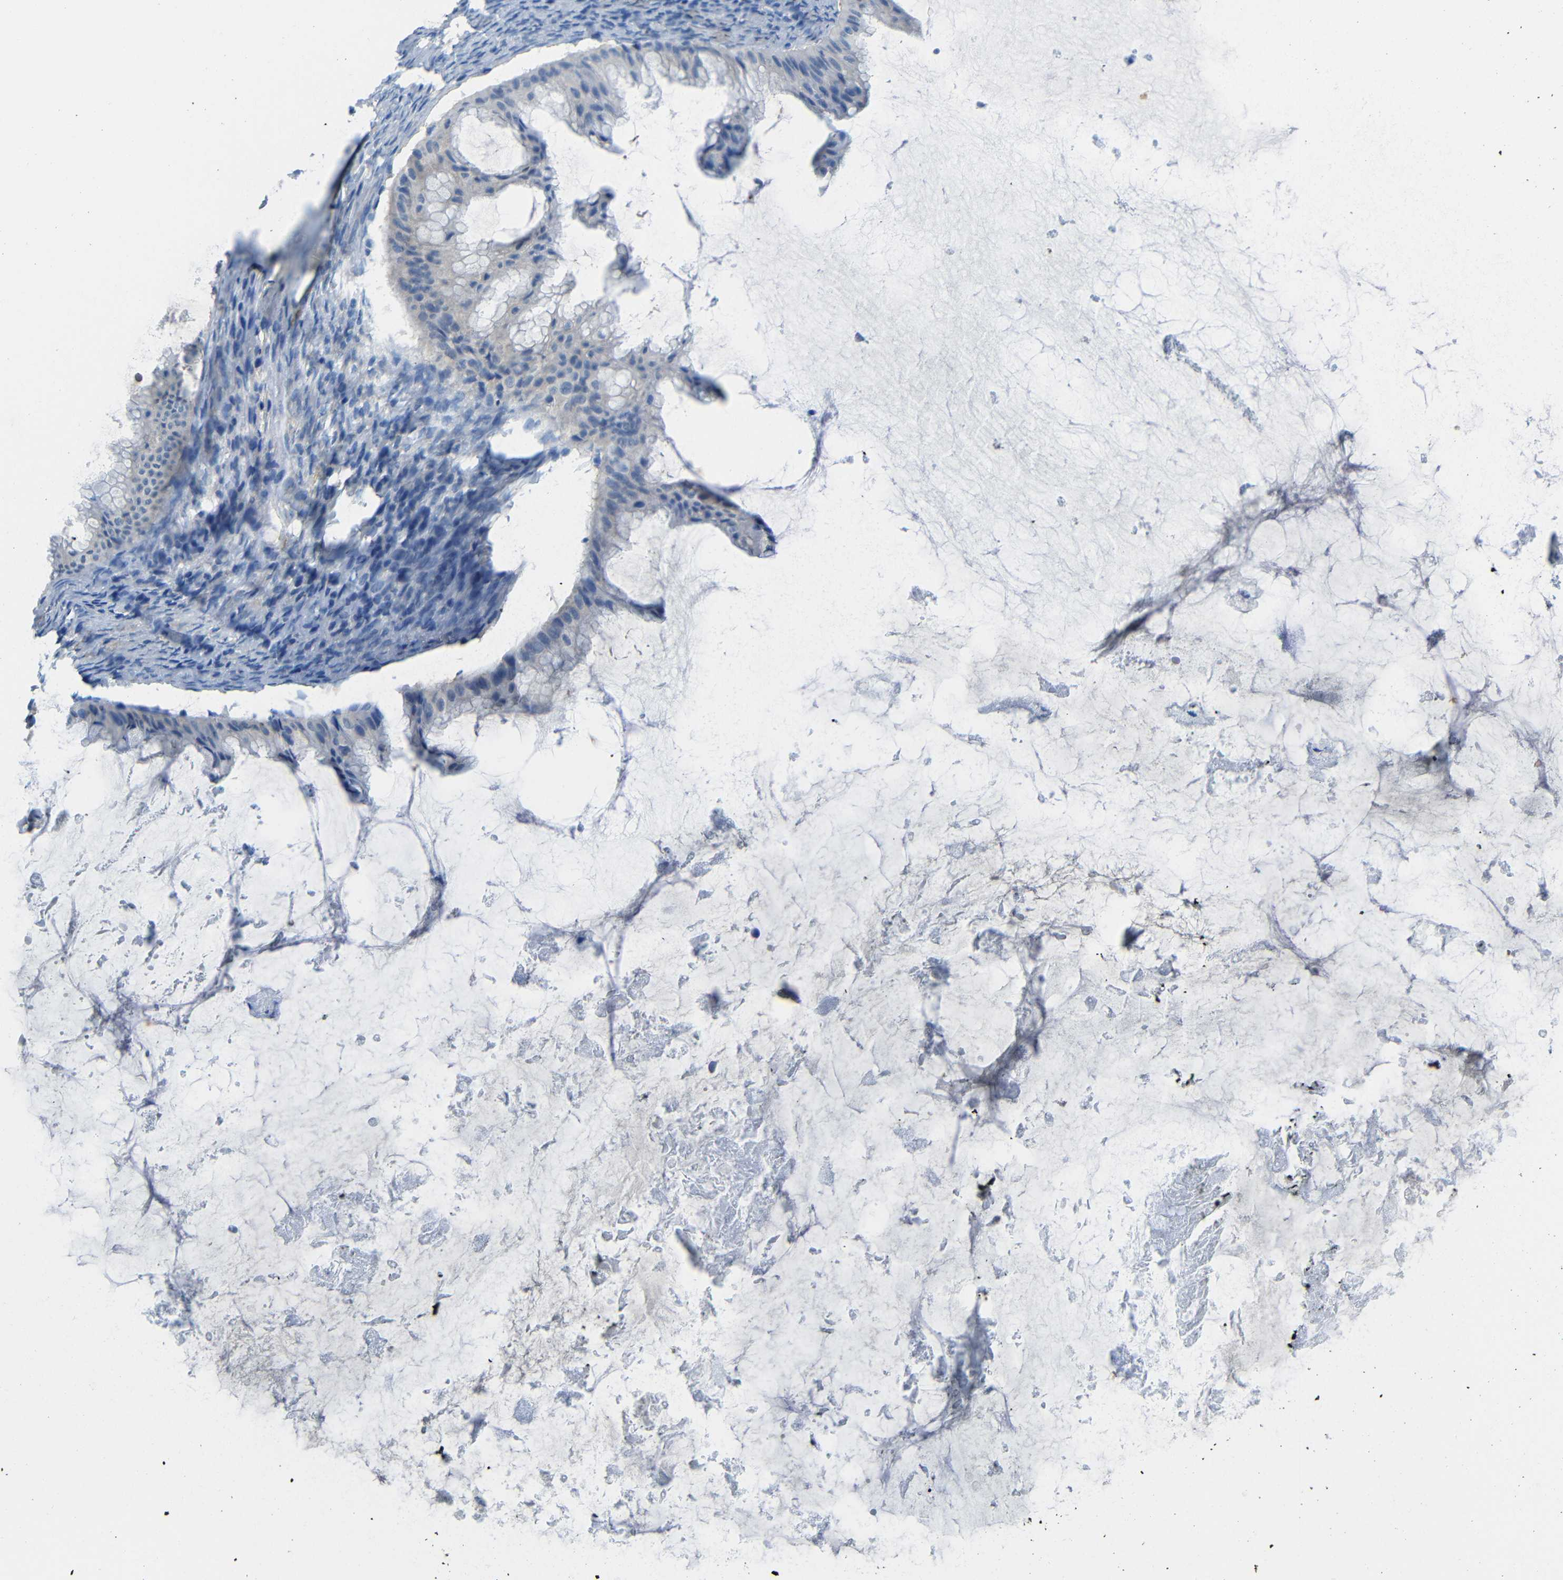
{"staining": {"intensity": "negative", "quantity": "none", "location": "none"}, "tissue": "ovarian cancer", "cell_type": "Tumor cells", "image_type": "cancer", "snomed": [{"axis": "morphology", "description": "Cystadenocarcinoma, mucinous, NOS"}, {"axis": "topography", "description": "Ovary"}], "caption": "IHC of human ovarian cancer (mucinous cystadenocarcinoma) demonstrates no staining in tumor cells.", "gene": "NEGR1", "patient": {"sex": "female", "age": 61}}